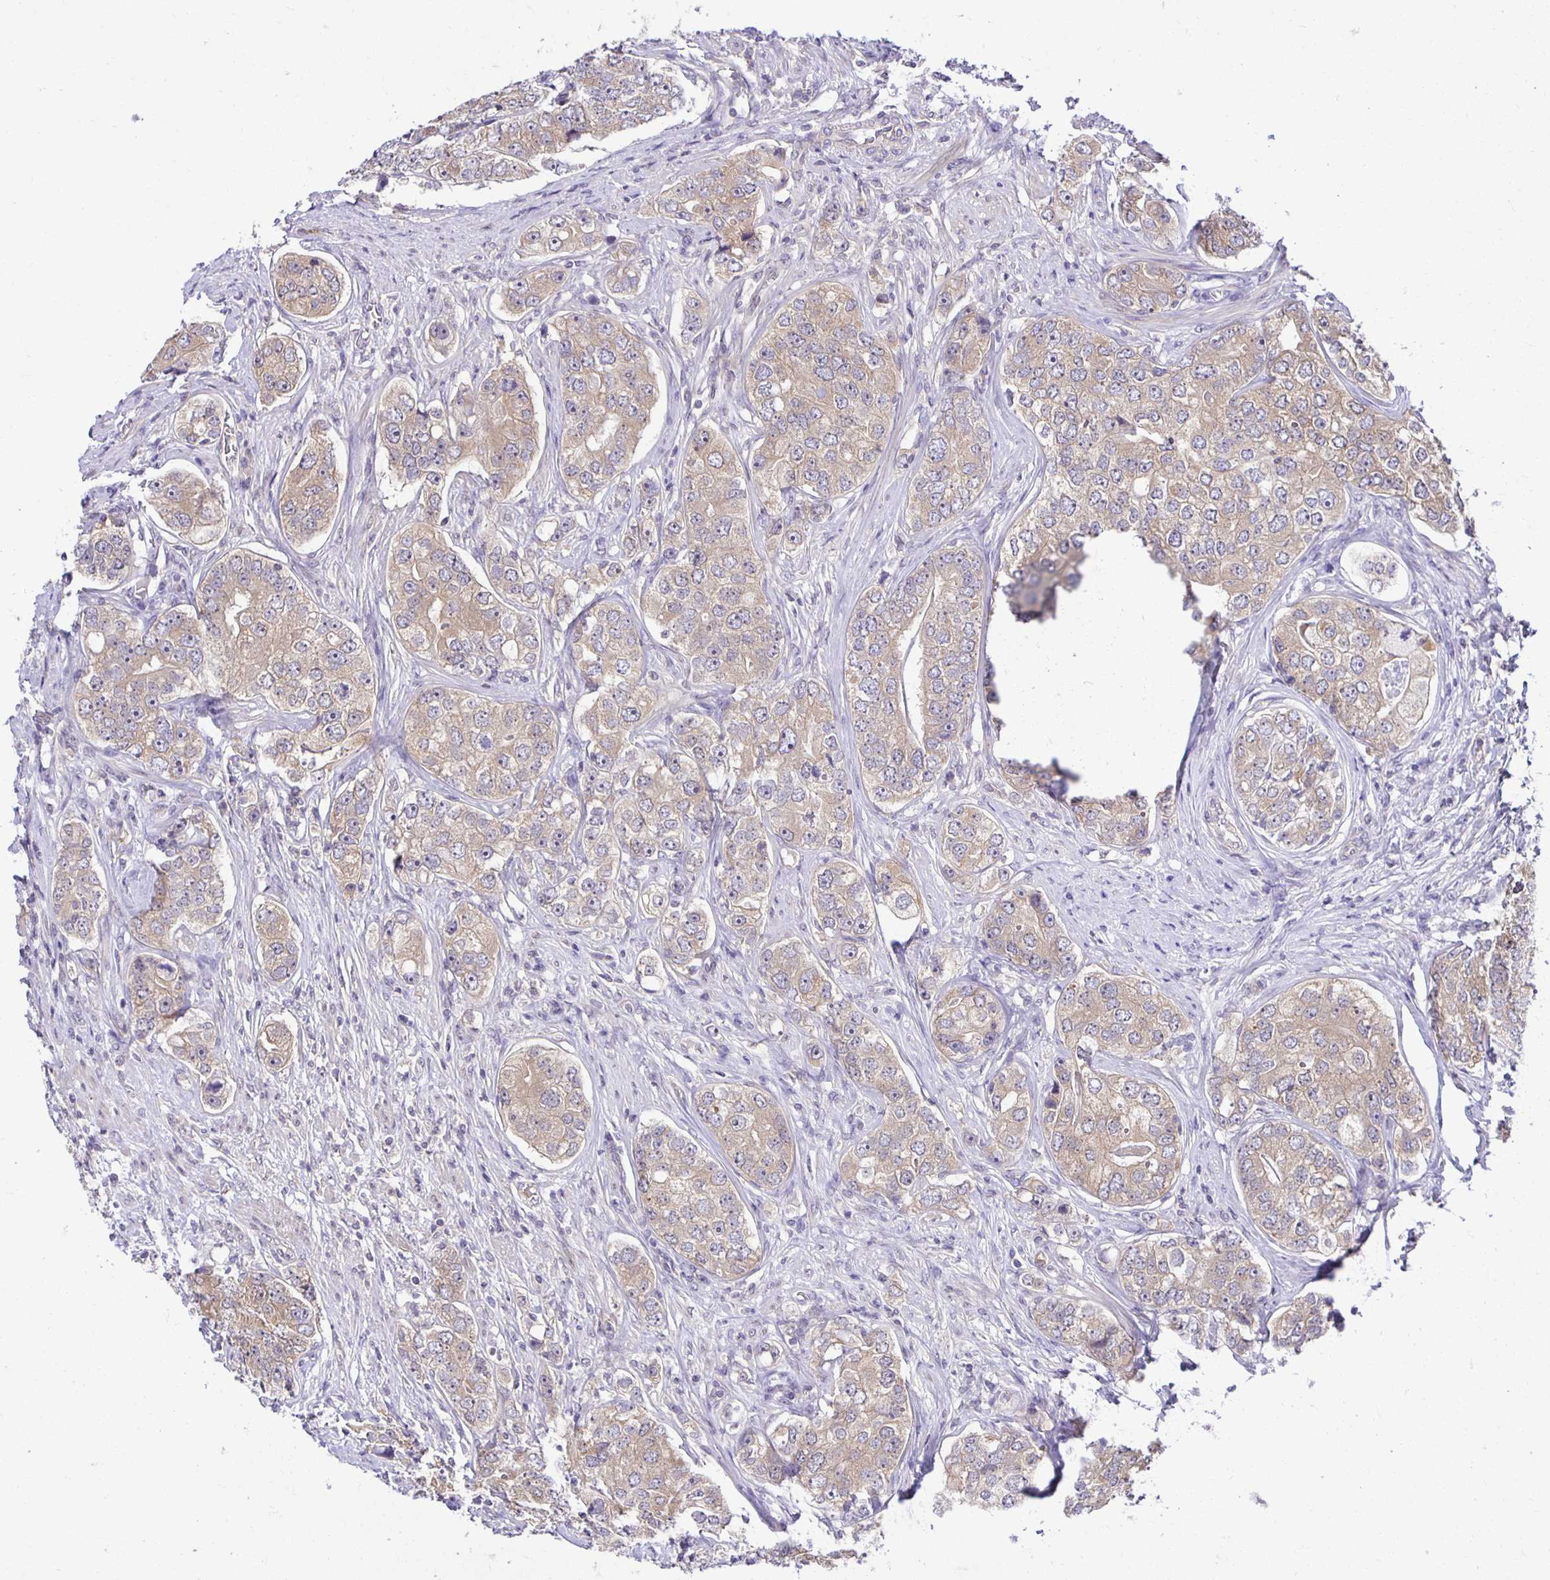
{"staining": {"intensity": "weak", "quantity": ">75%", "location": "cytoplasmic/membranous"}, "tissue": "prostate cancer", "cell_type": "Tumor cells", "image_type": "cancer", "snomed": [{"axis": "morphology", "description": "Adenocarcinoma, High grade"}, {"axis": "topography", "description": "Prostate"}], "caption": "The histopathology image displays a brown stain indicating the presence of a protein in the cytoplasmic/membranous of tumor cells in prostate cancer.", "gene": "MIEN1", "patient": {"sex": "male", "age": 60}}